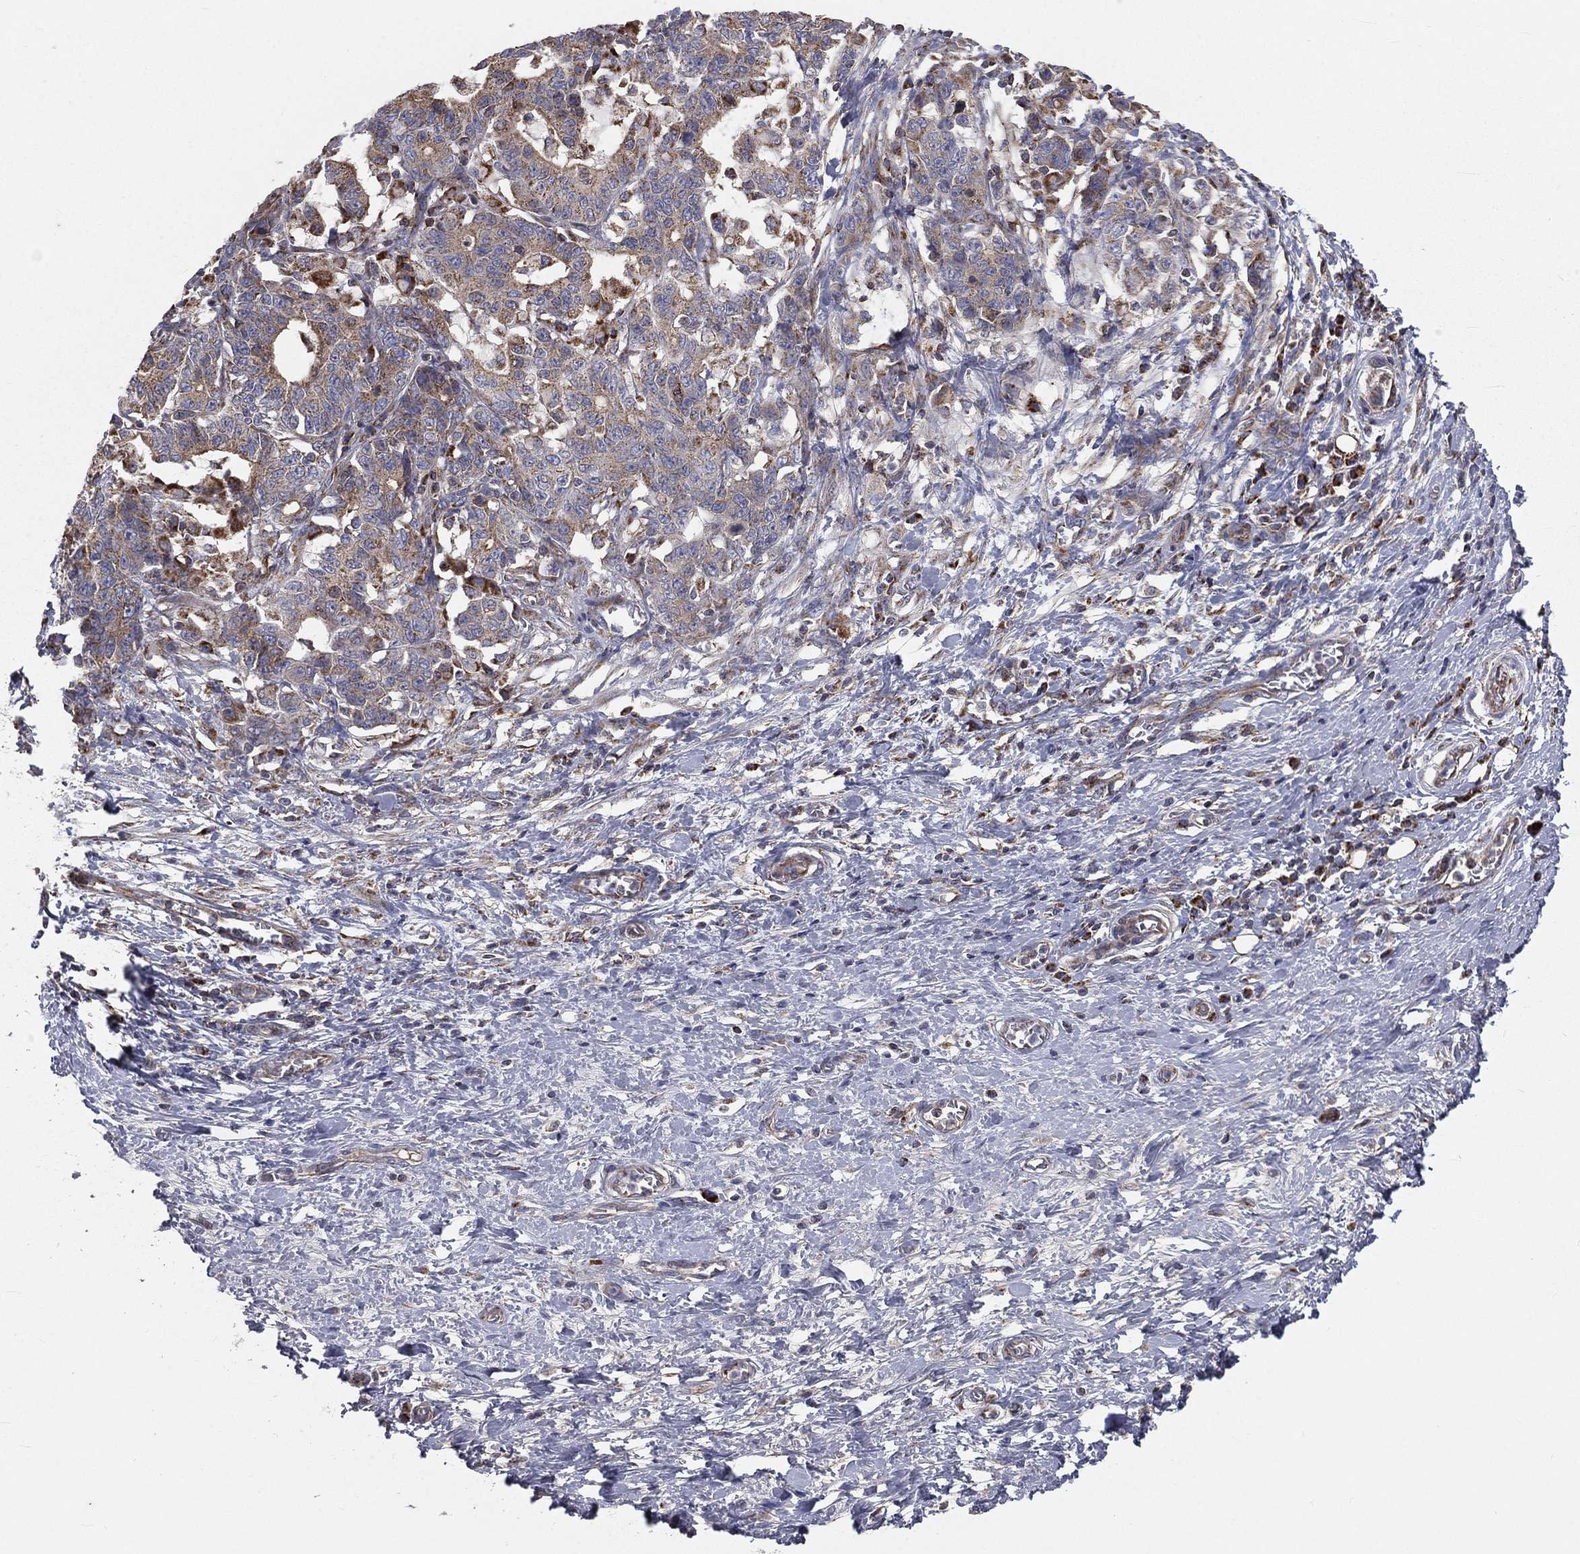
{"staining": {"intensity": "weak", "quantity": "<25%", "location": "cytoplasmic/membranous"}, "tissue": "stomach cancer", "cell_type": "Tumor cells", "image_type": "cancer", "snomed": [{"axis": "morphology", "description": "Normal tissue, NOS"}, {"axis": "morphology", "description": "Adenocarcinoma, NOS"}, {"axis": "topography", "description": "Stomach"}], "caption": "Tumor cells are negative for brown protein staining in adenocarcinoma (stomach).", "gene": "GPD1", "patient": {"sex": "female", "age": 64}}